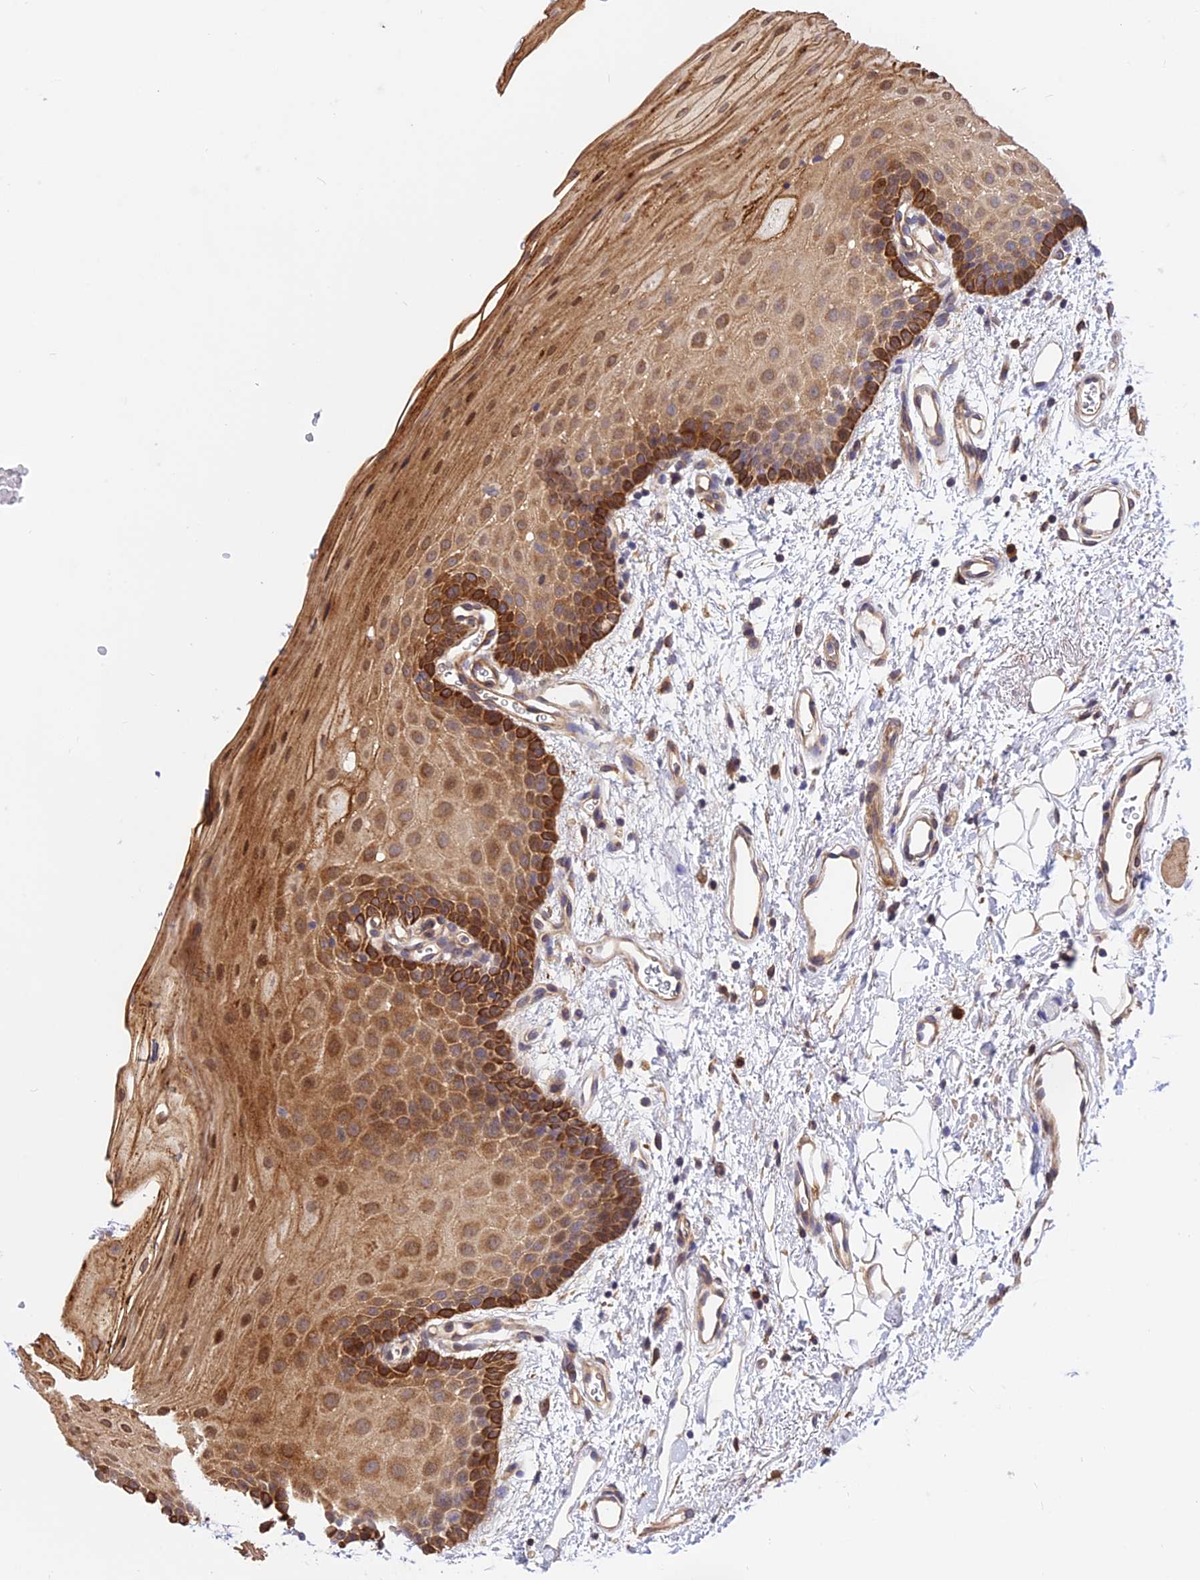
{"staining": {"intensity": "strong", "quantity": ">75%", "location": "cytoplasmic/membranous,nuclear"}, "tissue": "oral mucosa", "cell_type": "Squamous epithelial cells", "image_type": "normal", "snomed": [{"axis": "morphology", "description": "Normal tissue, NOS"}, {"axis": "topography", "description": "Oral tissue"}], "caption": "Brown immunohistochemical staining in unremarkable human oral mucosa exhibits strong cytoplasmic/membranous,nuclear positivity in approximately >75% of squamous epithelial cells.", "gene": "TRIM43B", "patient": {"sex": "male", "age": 68}}